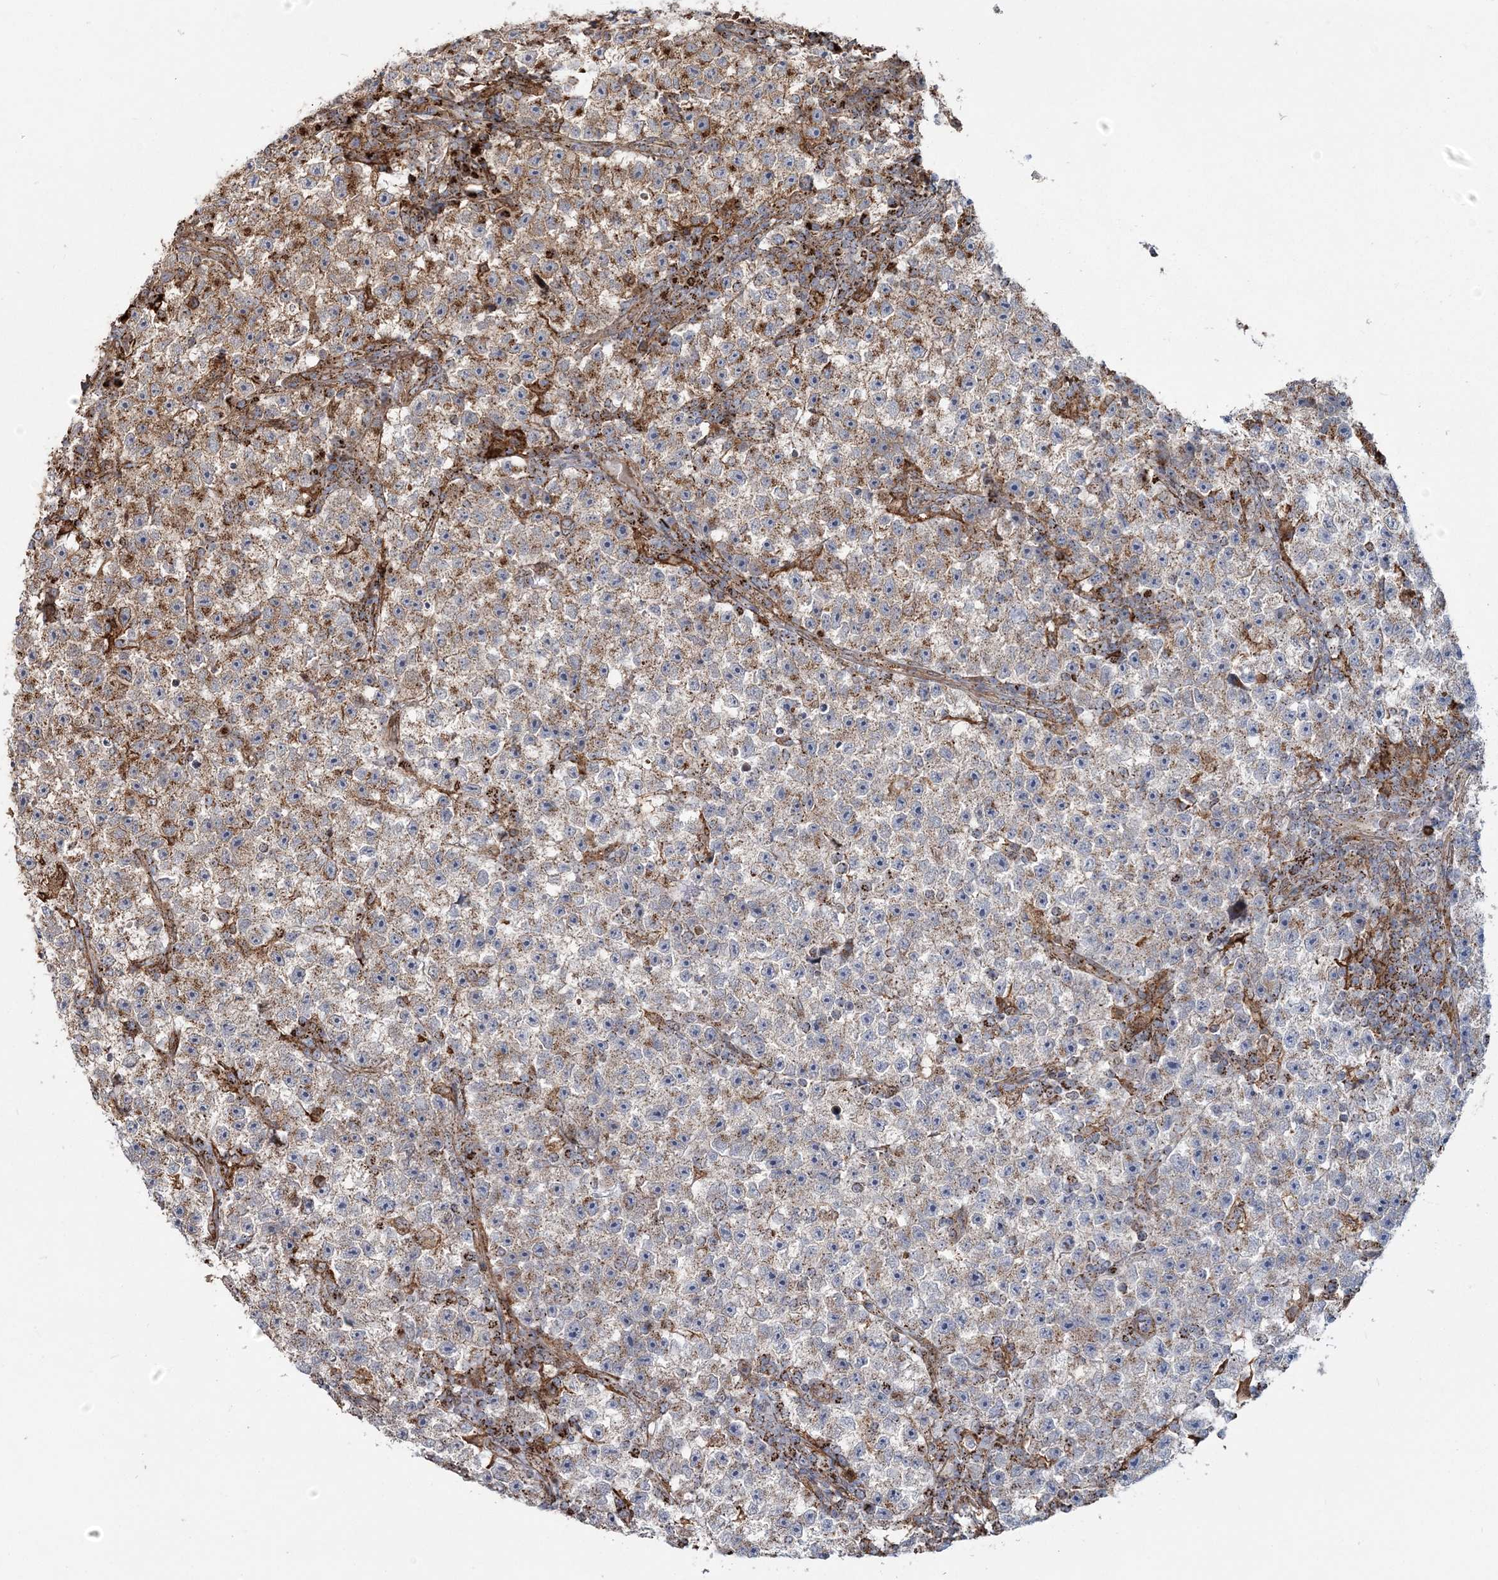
{"staining": {"intensity": "moderate", "quantity": "25%-75%", "location": "cytoplasmic/membranous"}, "tissue": "testis cancer", "cell_type": "Tumor cells", "image_type": "cancer", "snomed": [{"axis": "morphology", "description": "Seminoma, NOS"}, {"axis": "topography", "description": "Testis"}], "caption": "There is medium levels of moderate cytoplasmic/membranous staining in tumor cells of testis seminoma, as demonstrated by immunohistochemical staining (brown color).", "gene": "TRAF3IP2", "patient": {"sex": "male", "age": 22}}